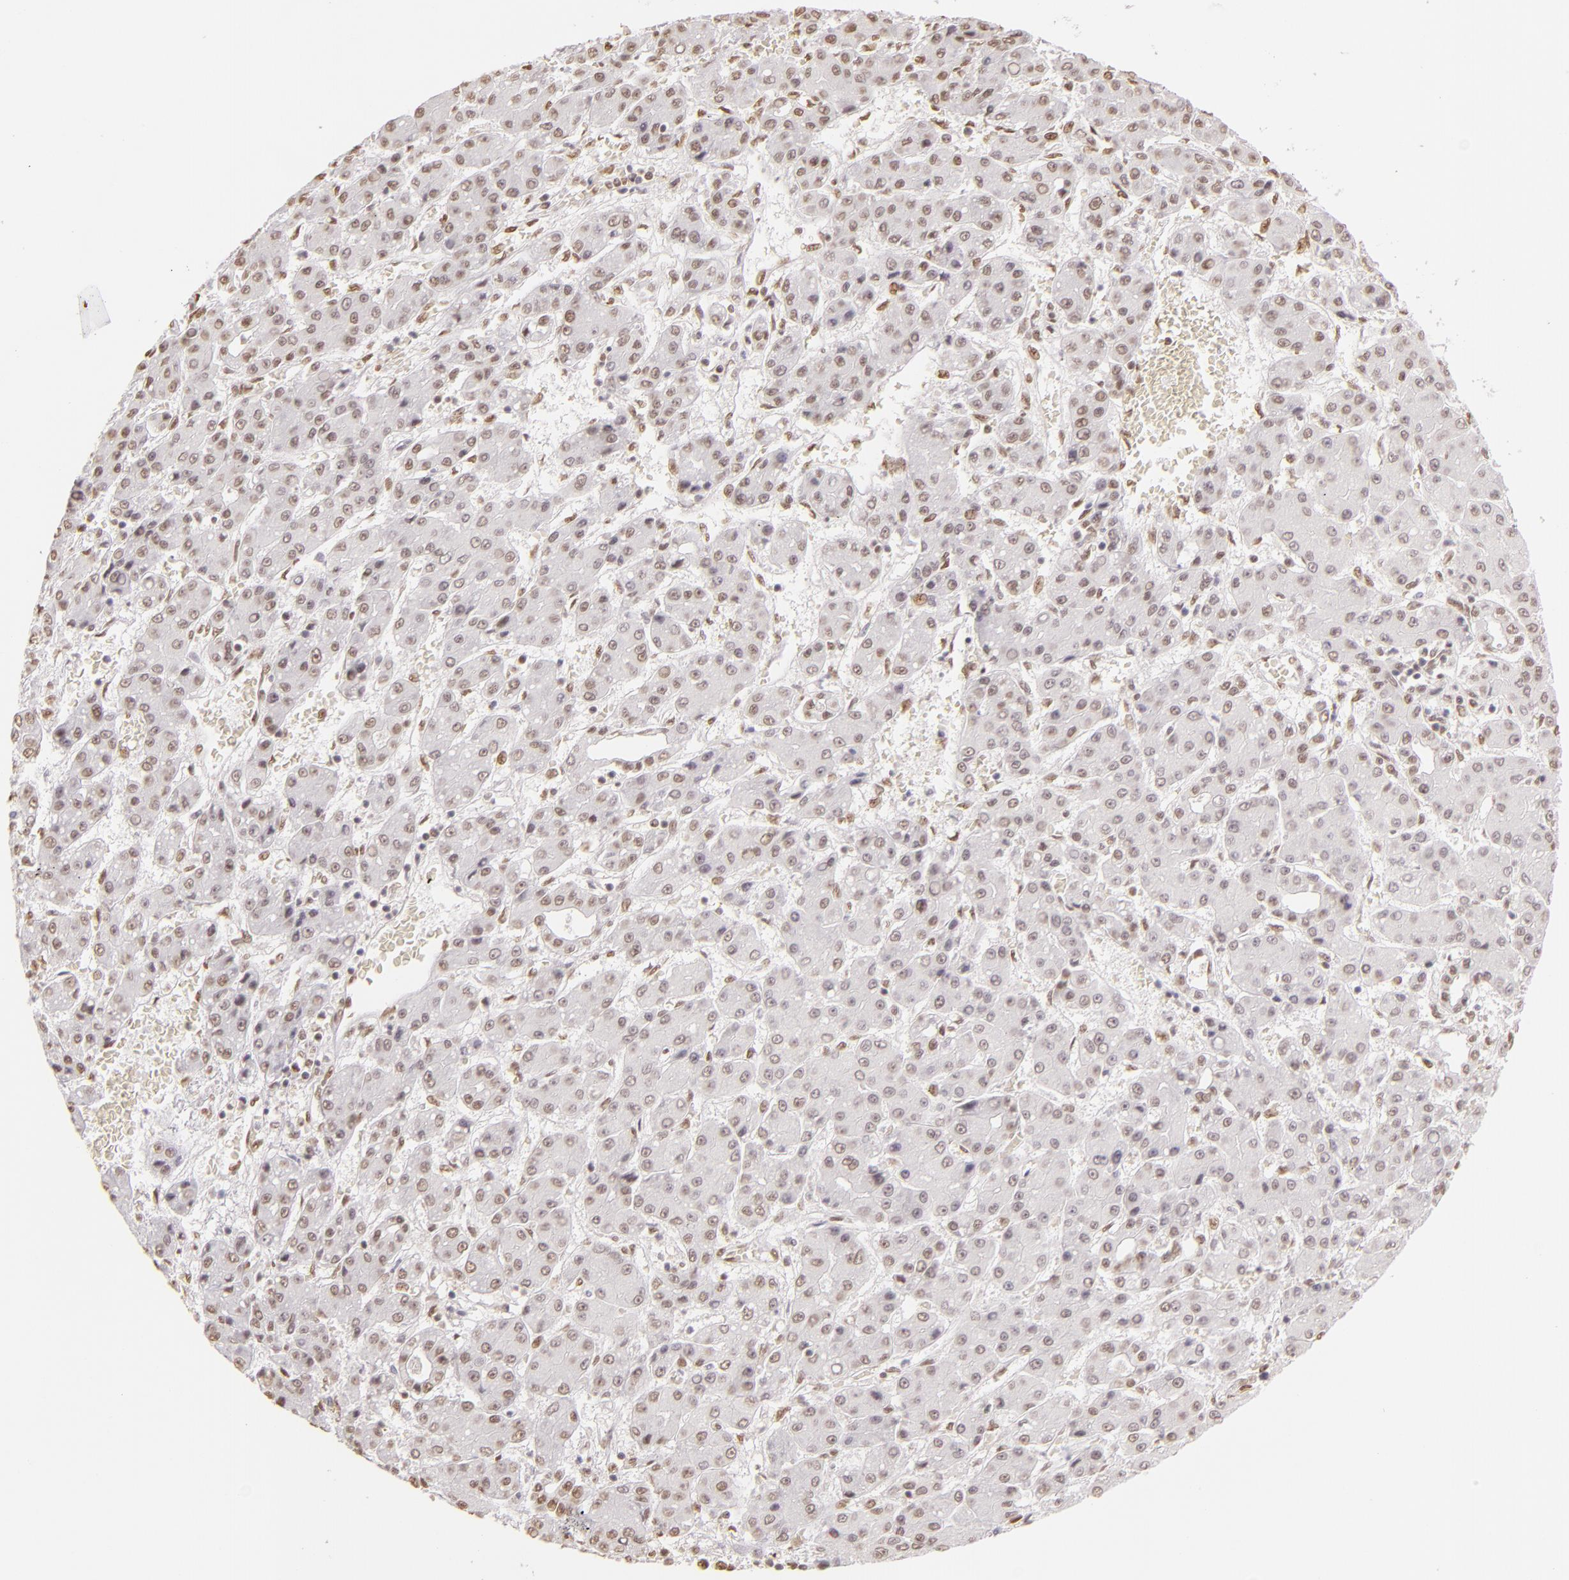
{"staining": {"intensity": "weak", "quantity": "25%-75%", "location": "nuclear"}, "tissue": "liver cancer", "cell_type": "Tumor cells", "image_type": "cancer", "snomed": [{"axis": "morphology", "description": "Carcinoma, Hepatocellular, NOS"}, {"axis": "topography", "description": "Liver"}], "caption": "Human liver cancer stained with a brown dye exhibits weak nuclear positive expression in about 25%-75% of tumor cells.", "gene": "PAPOLA", "patient": {"sex": "male", "age": 69}}